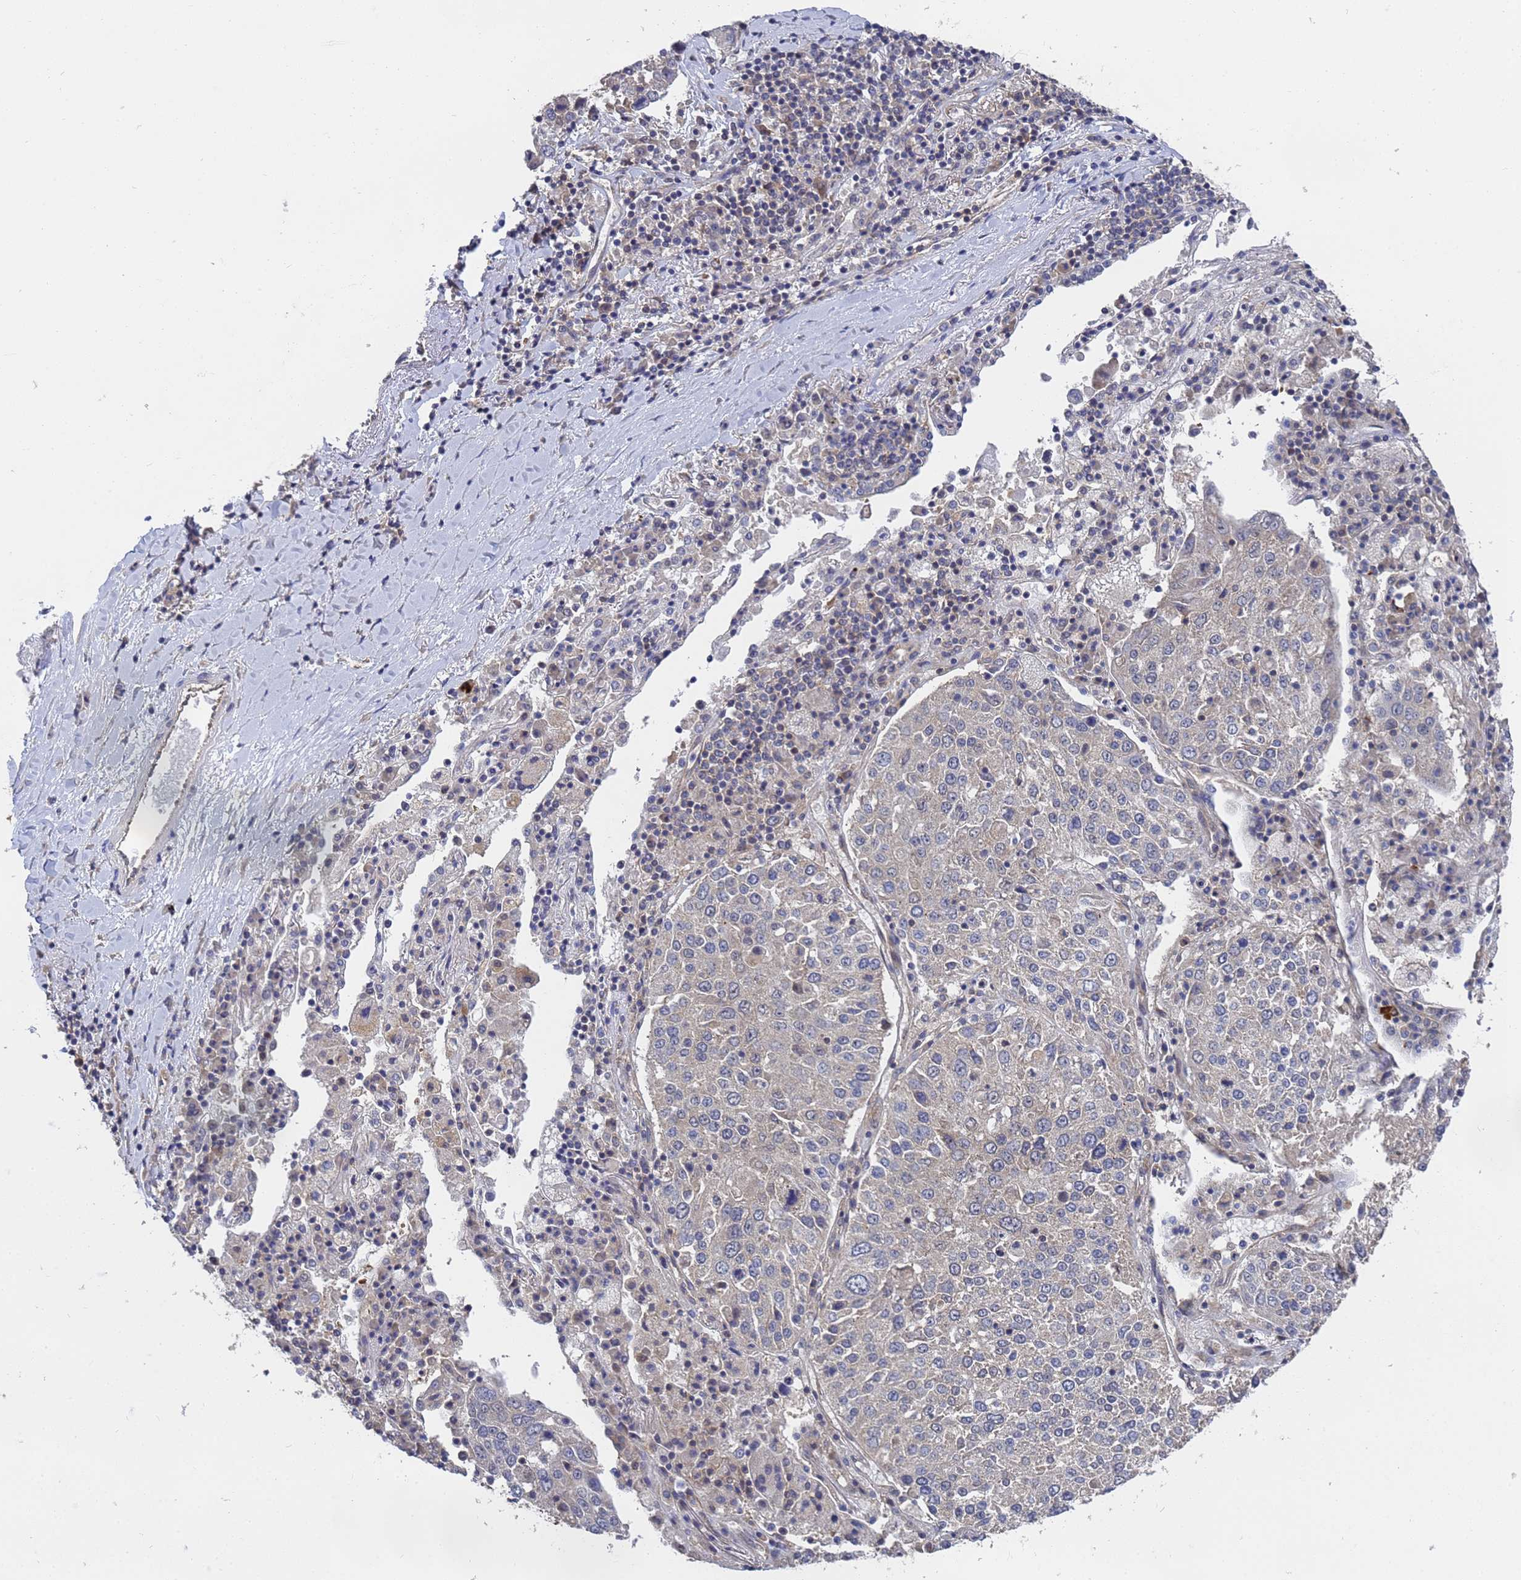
{"staining": {"intensity": "negative", "quantity": "none", "location": "none"}, "tissue": "lung cancer", "cell_type": "Tumor cells", "image_type": "cancer", "snomed": [{"axis": "morphology", "description": "Squamous cell carcinoma, NOS"}, {"axis": "topography", "description": "Lung"}], "caption": "There is no significant positivity in tumor cells of lung cancer (squamous cell carcinoma). The staining is performed using DAB brown chromogen with nuclei counter-stained in using hematoxylin.", "gene": "ALS2CL", "patient": {"sex": "male", "age": 65}}